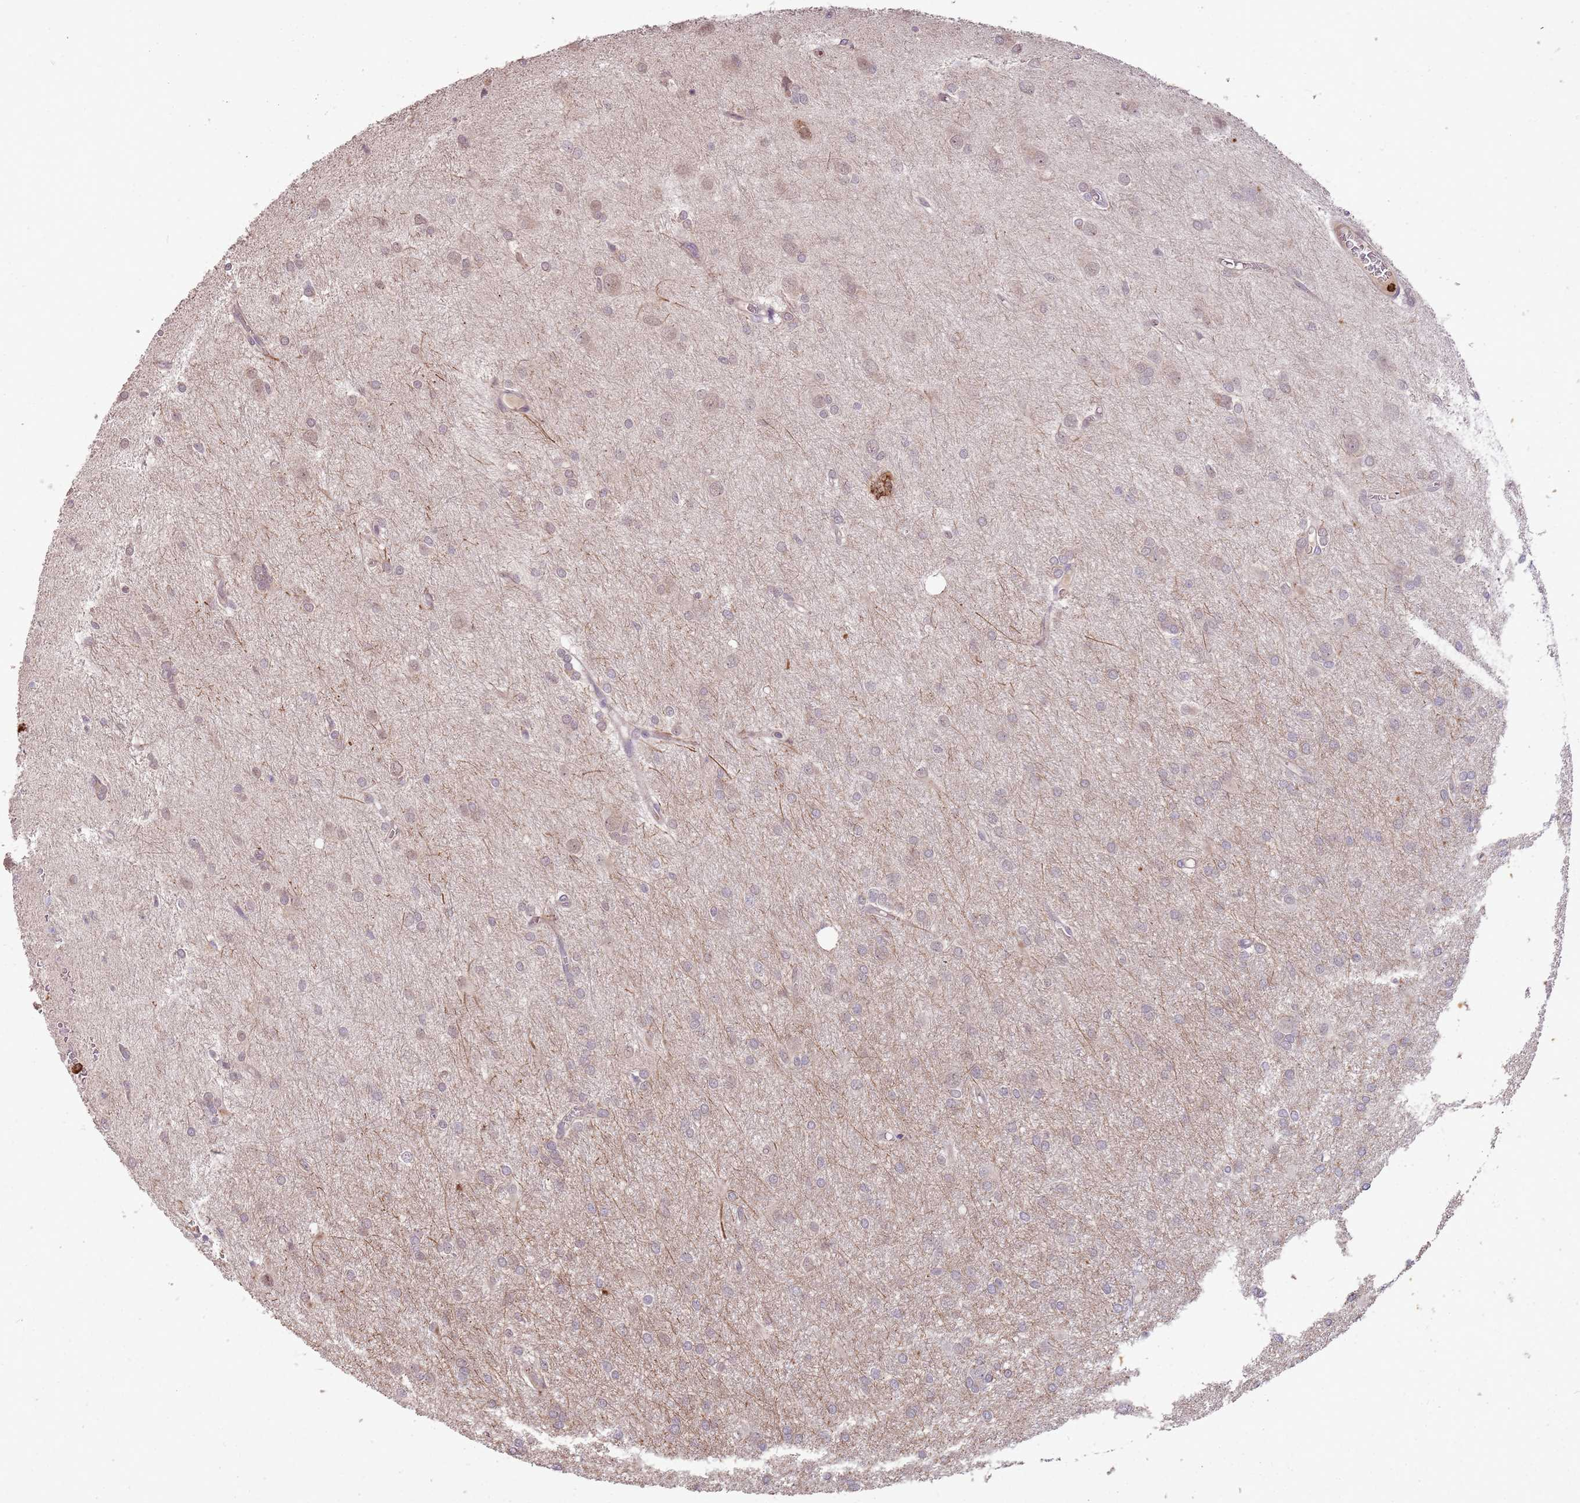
{"staining": {"intensity": "moderate", "quantity": "<25%", "location": "cytoplasmic/membranous,nuclear"}, "tissue": "glioma", "cell_type": "Tumor cells", "image_type": "cancer", "snomed": [{"axis": "morphology", "description": "Glioma, malignant, High grade"}, {"axis": "topography", "description": "Brain"}], "caption": "Human high-grade glioma (malignant) stained with a brown dye displays moderate cytoplasmic/membranous and nuclear positive staining in approximately <25% of tumor cells.", "gene": "NBPF6", "patient": {"sex": "female", "age": 50}}